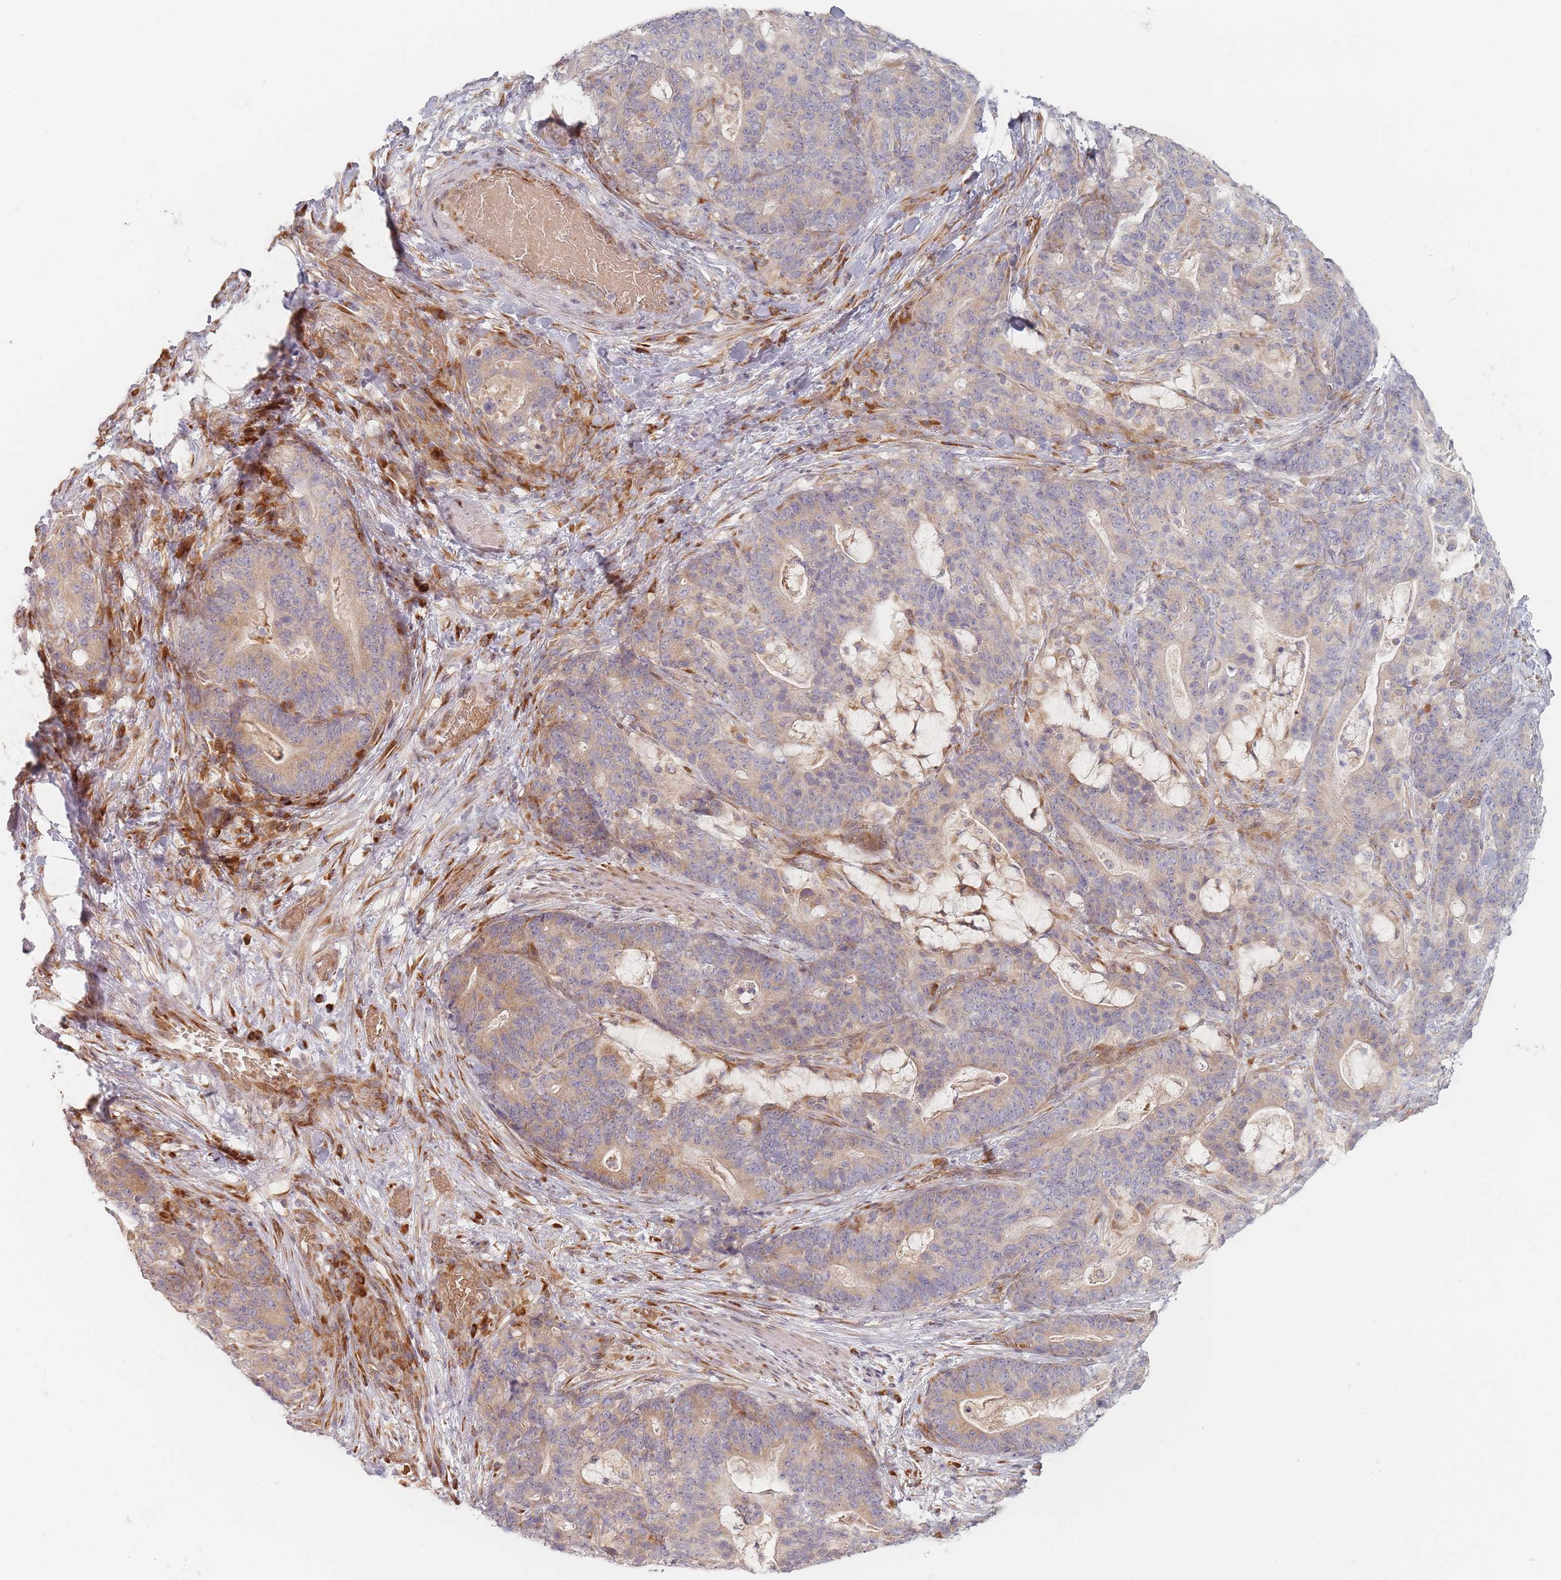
{"staining": {"intensity": "moderate", "quantity": "25%-75%", "location": "cytoplasmic/membranous"}, "tissue": "stomach cancer", "cell_type": "Tumor cells", "image_type": "cancer", "snomed": [{"axis": "morphology", "description": "Normal tissue, NOS"}, {"axis": "morphology", "description": "Adenocarcinoma, NOS"}, {"axis": "topography", "description": "Stomach"}], "caption": "Immunohistochemical staining of stomach adenocarcinoma reveals medium levels of moderate cytoplasmic/membranous expression in about 25%-75% of tumor cells. (DAB (3,3'-diaminobenzidine) = brown stain, brightfield microscopy at high magnification).", "gene": "ZKSCAN7", "patient": {"sex": "female", "age": 64}}